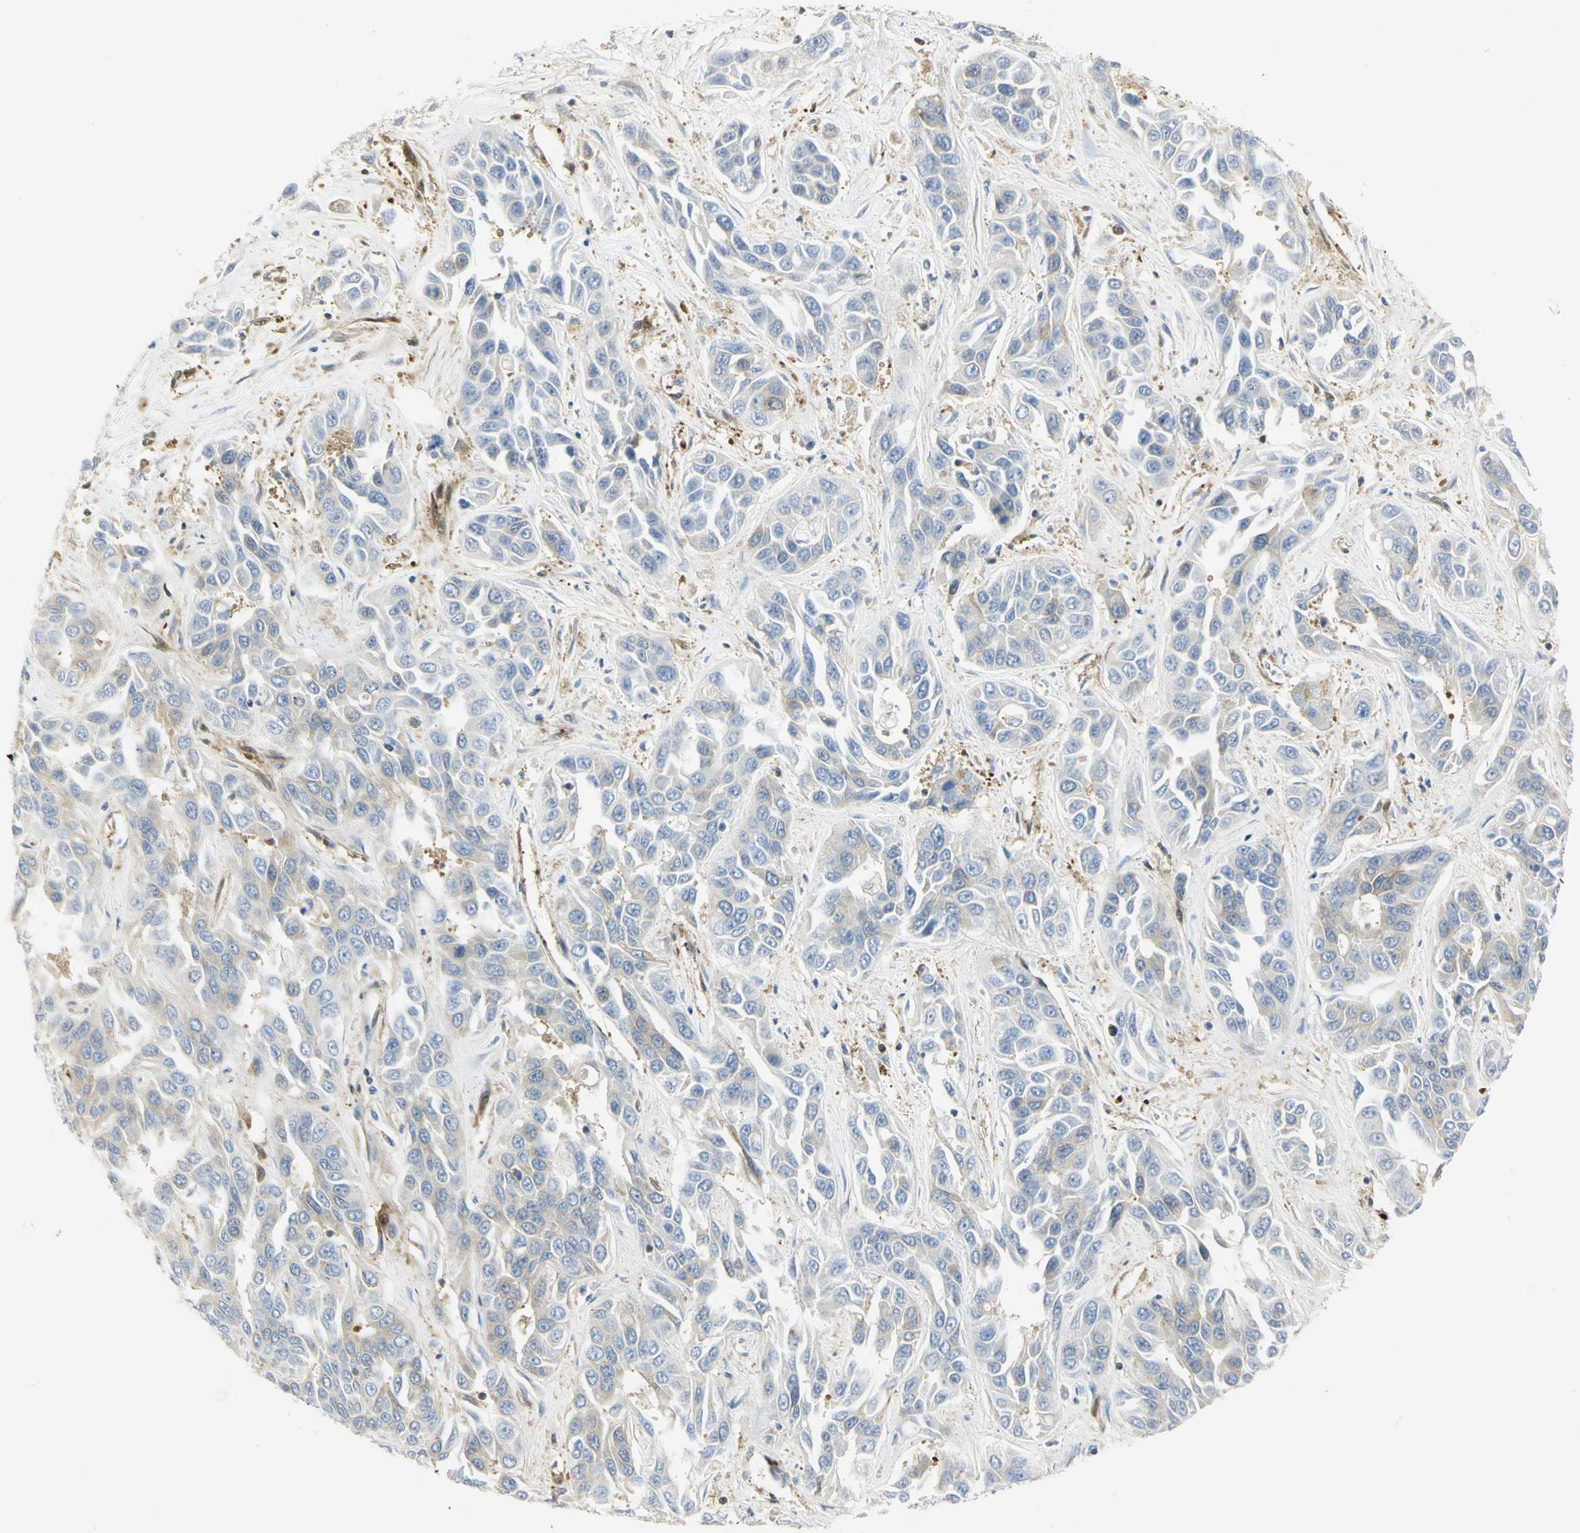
{"staining": {"intensity": "weak", "quantity": "25%-75%", "location": "cytoplasmic/membranous"}, "tissue": "liver cancer", "cell_type": "Tumor cells", "image_type": "cancer", "snomed": [{"axis": "morphology", "description": "Cholangiocarcinoma"}, {"axis": "topography", "description": "Liver"}], "caption": "The micrograph shows immunohistochemical staining of cholangiocarcinoma (liver). There is weak cytoplasmic/membranous positivity is identified in about 25%-75% of tumor cells.", "gene": "EEA1", "patient": {"sex": "female", "age": 52}}